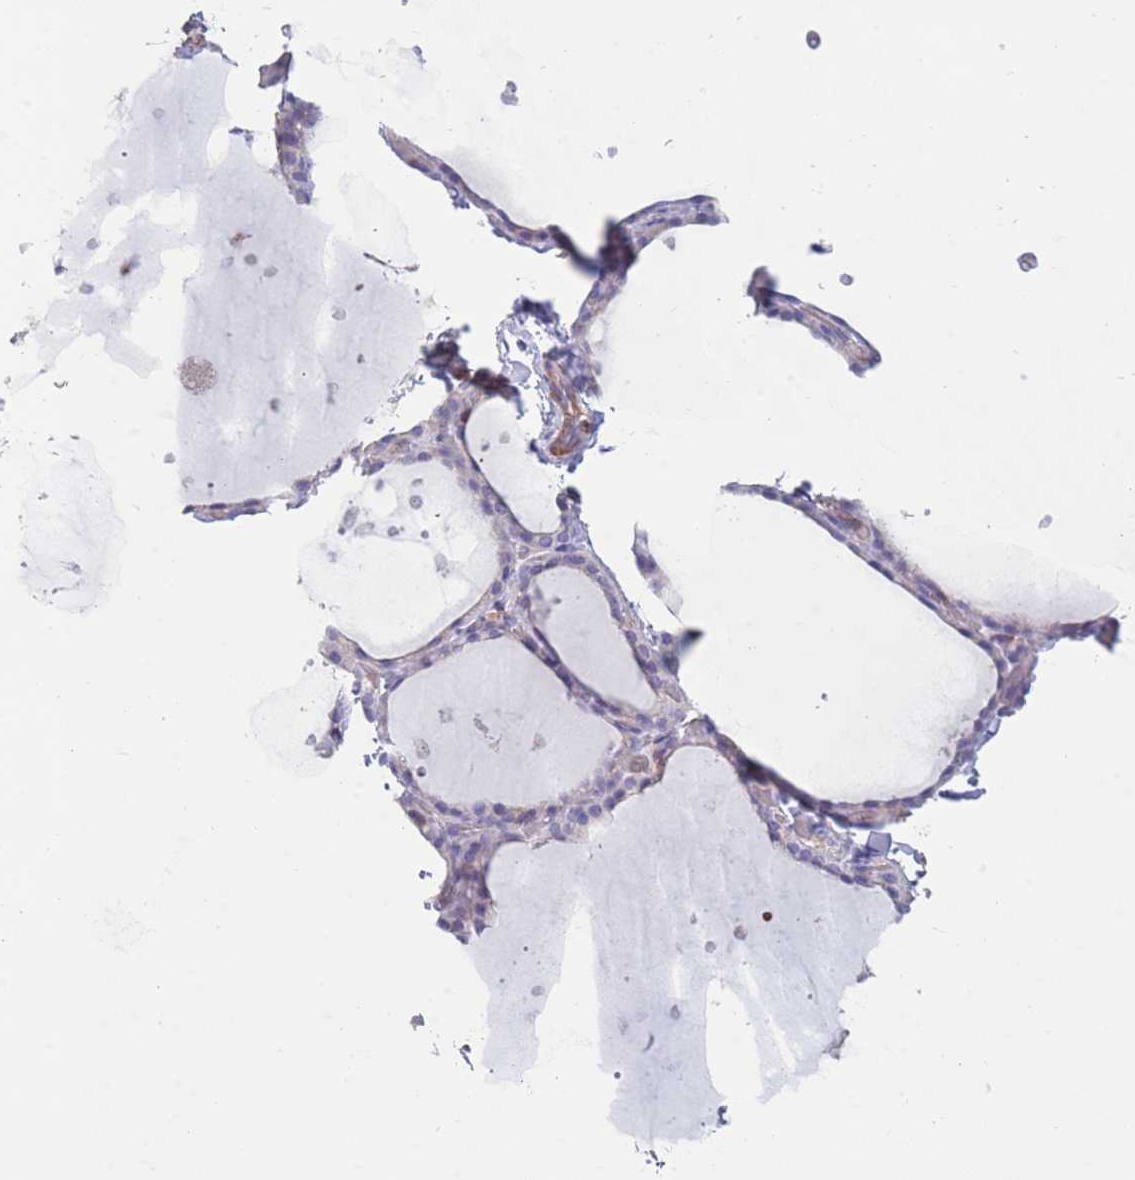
{"staining": {"intensity": "moderate", "quantity": "<25%", "location": "cytoplasmic/membranous"}, "tissue": "thyroid gland", "cell_type": "Glandular cells", "image_type": "normal", "snomed": [{"axis": "morphology", "description": "Normal tissue, NOS"}, {"axis": "topography", "description": "Thyroid gland"}], "caption": "The histopathology image exhibits a brown stain indicating the presence of a protein in the cytoplasmic/membranous of glandular cells in thyroid gland. The staining is performed using DAB (3,3'-diaminobenzidine) brown chromogen to label protein expression. The nuclei are counter-stained blue using hematoxylin.", "gene": "PDHA1", "patient": {"sex": "female", "age": 44}}